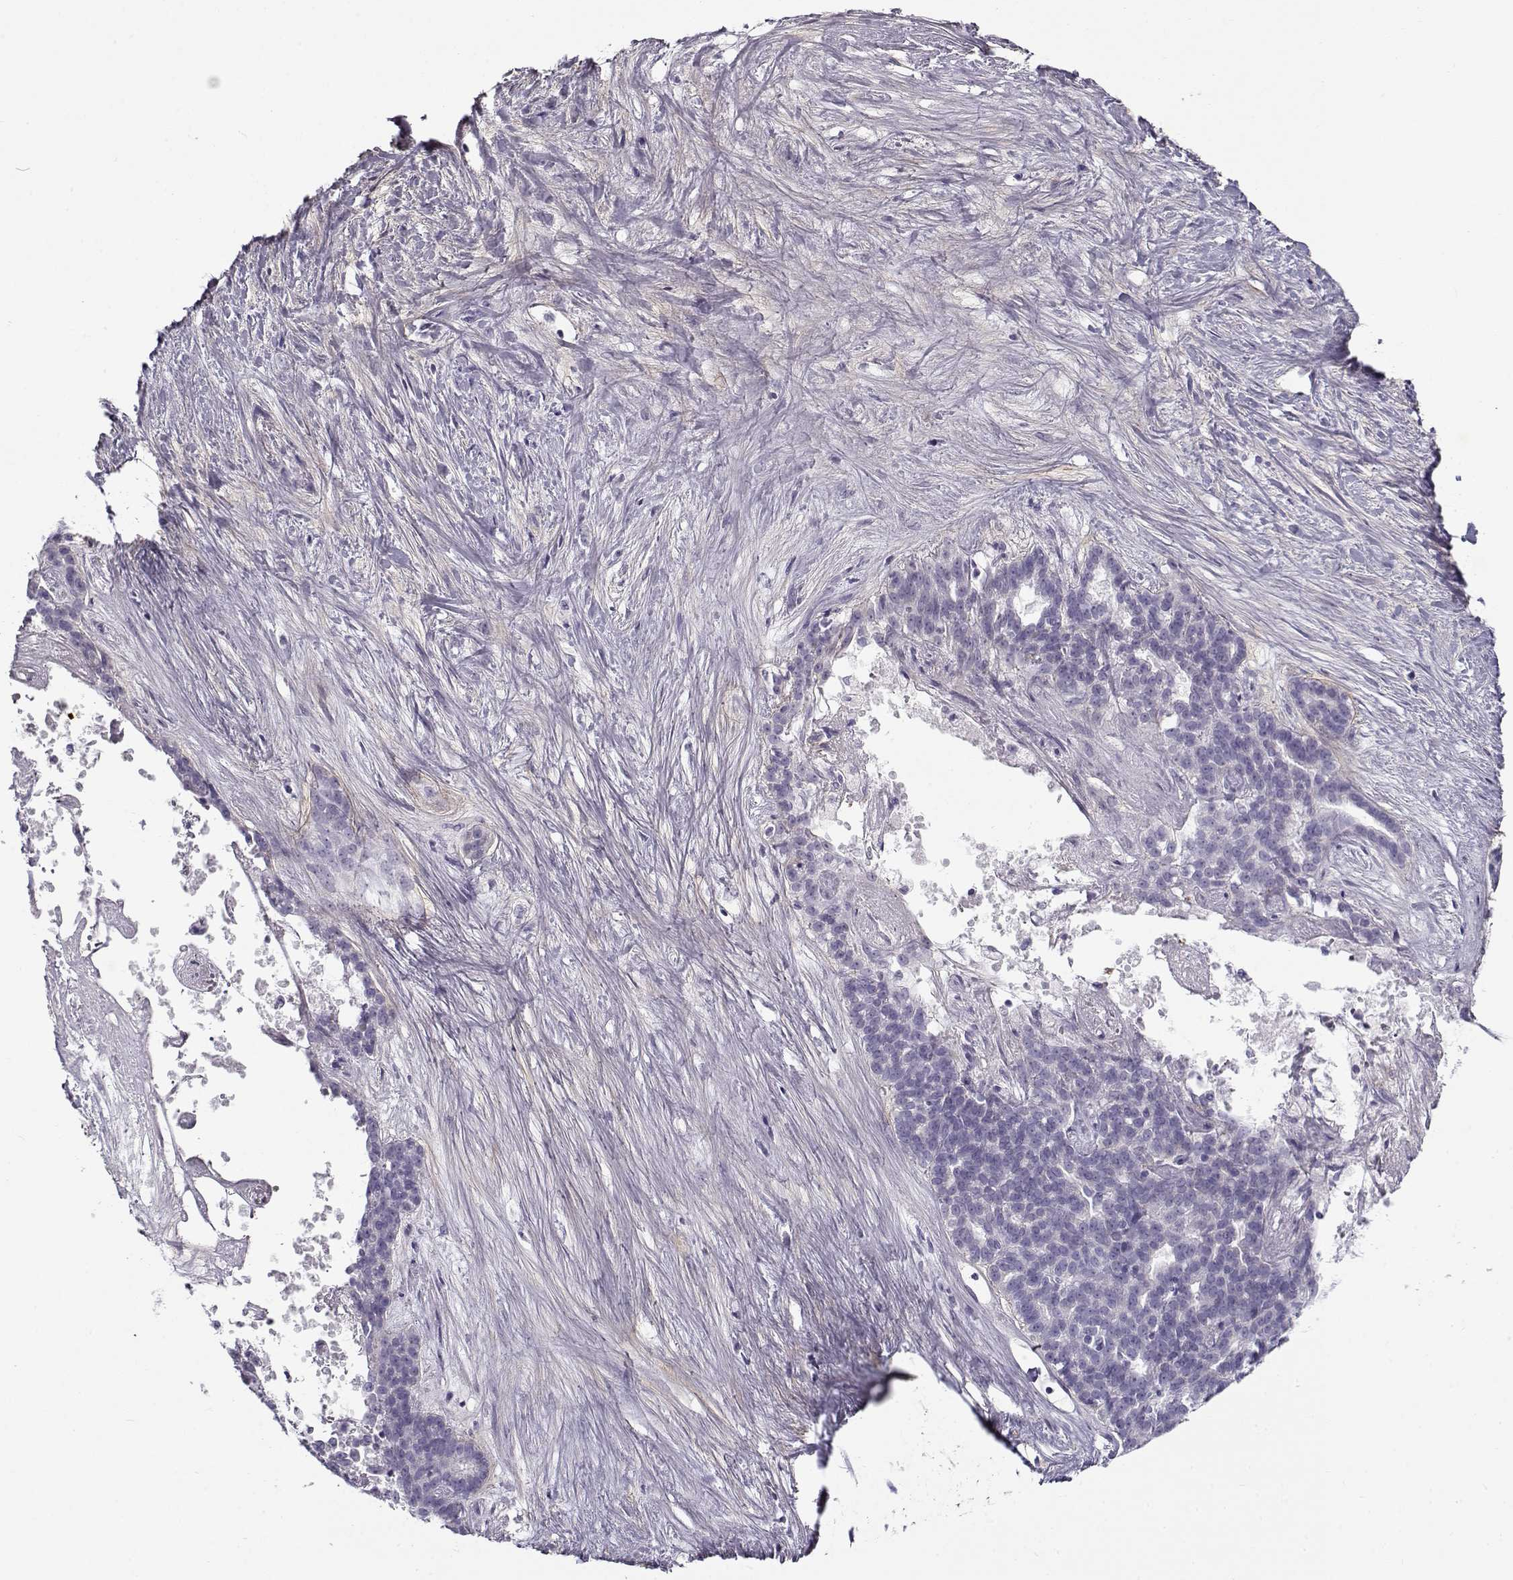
{"staining": {"intensity": "negative", "quantity": "none", "location": "none"}, "tissue": "liver cancer", "cell_type": "Tumor cells", "image_type": "cancer", "snomed": [{"axis": "morphology", "description": "Cholangiocarcinoma"}, {"axis": "topography", "description": "Liver"}], "caption": "Immunohistochemical staining of cholangiocarcinoma (liver) reveals no significant expression in tumor cells. (Brightfield microscopy of DAB (3,3'-diaminobenzidine) IHC at high magnification).", "gene": "GTSF1L", "patient": {"sex": "female", "age": 47}}